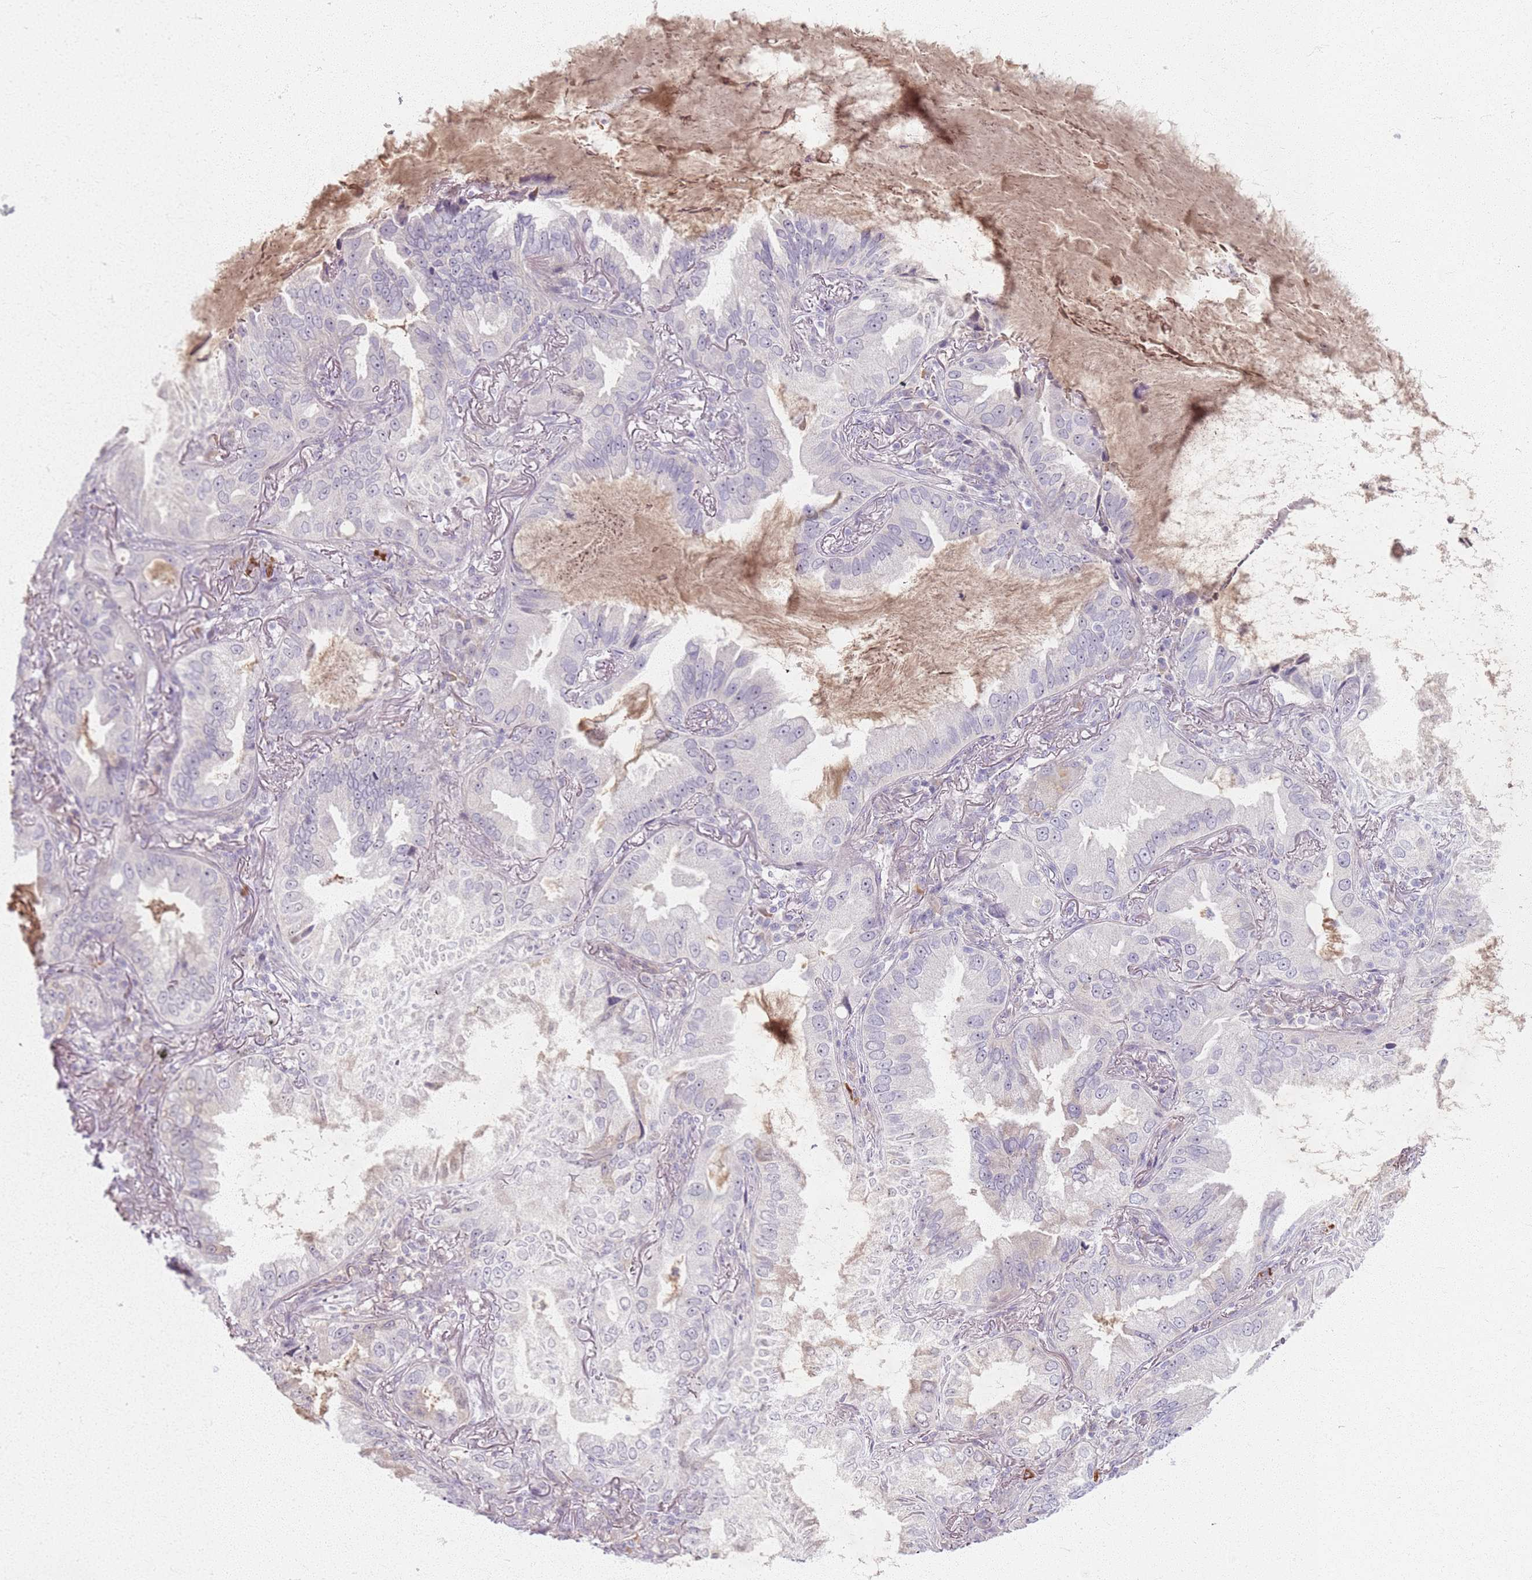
{"staining": {"intensity": "negative", "quantity": "none", "location": "none"}, "tissue": "lung cancer", "cell_type": "Tumor cells", "image_type": "cancer", "snomed": [{"axis": "morphology", "description": "Adenocarcinoma, NOS"}, {"axis": "topography", "description": "Lung"}], "caption": "Tumor cells show no significant staining in lung cancer. (Stains: DAB IHC with hematoxylin counter stain, Microscopy: brightfield microscopy at high magnification).", "gene": "CRIPT", "patient": {"sex": "female", "age": 69}}